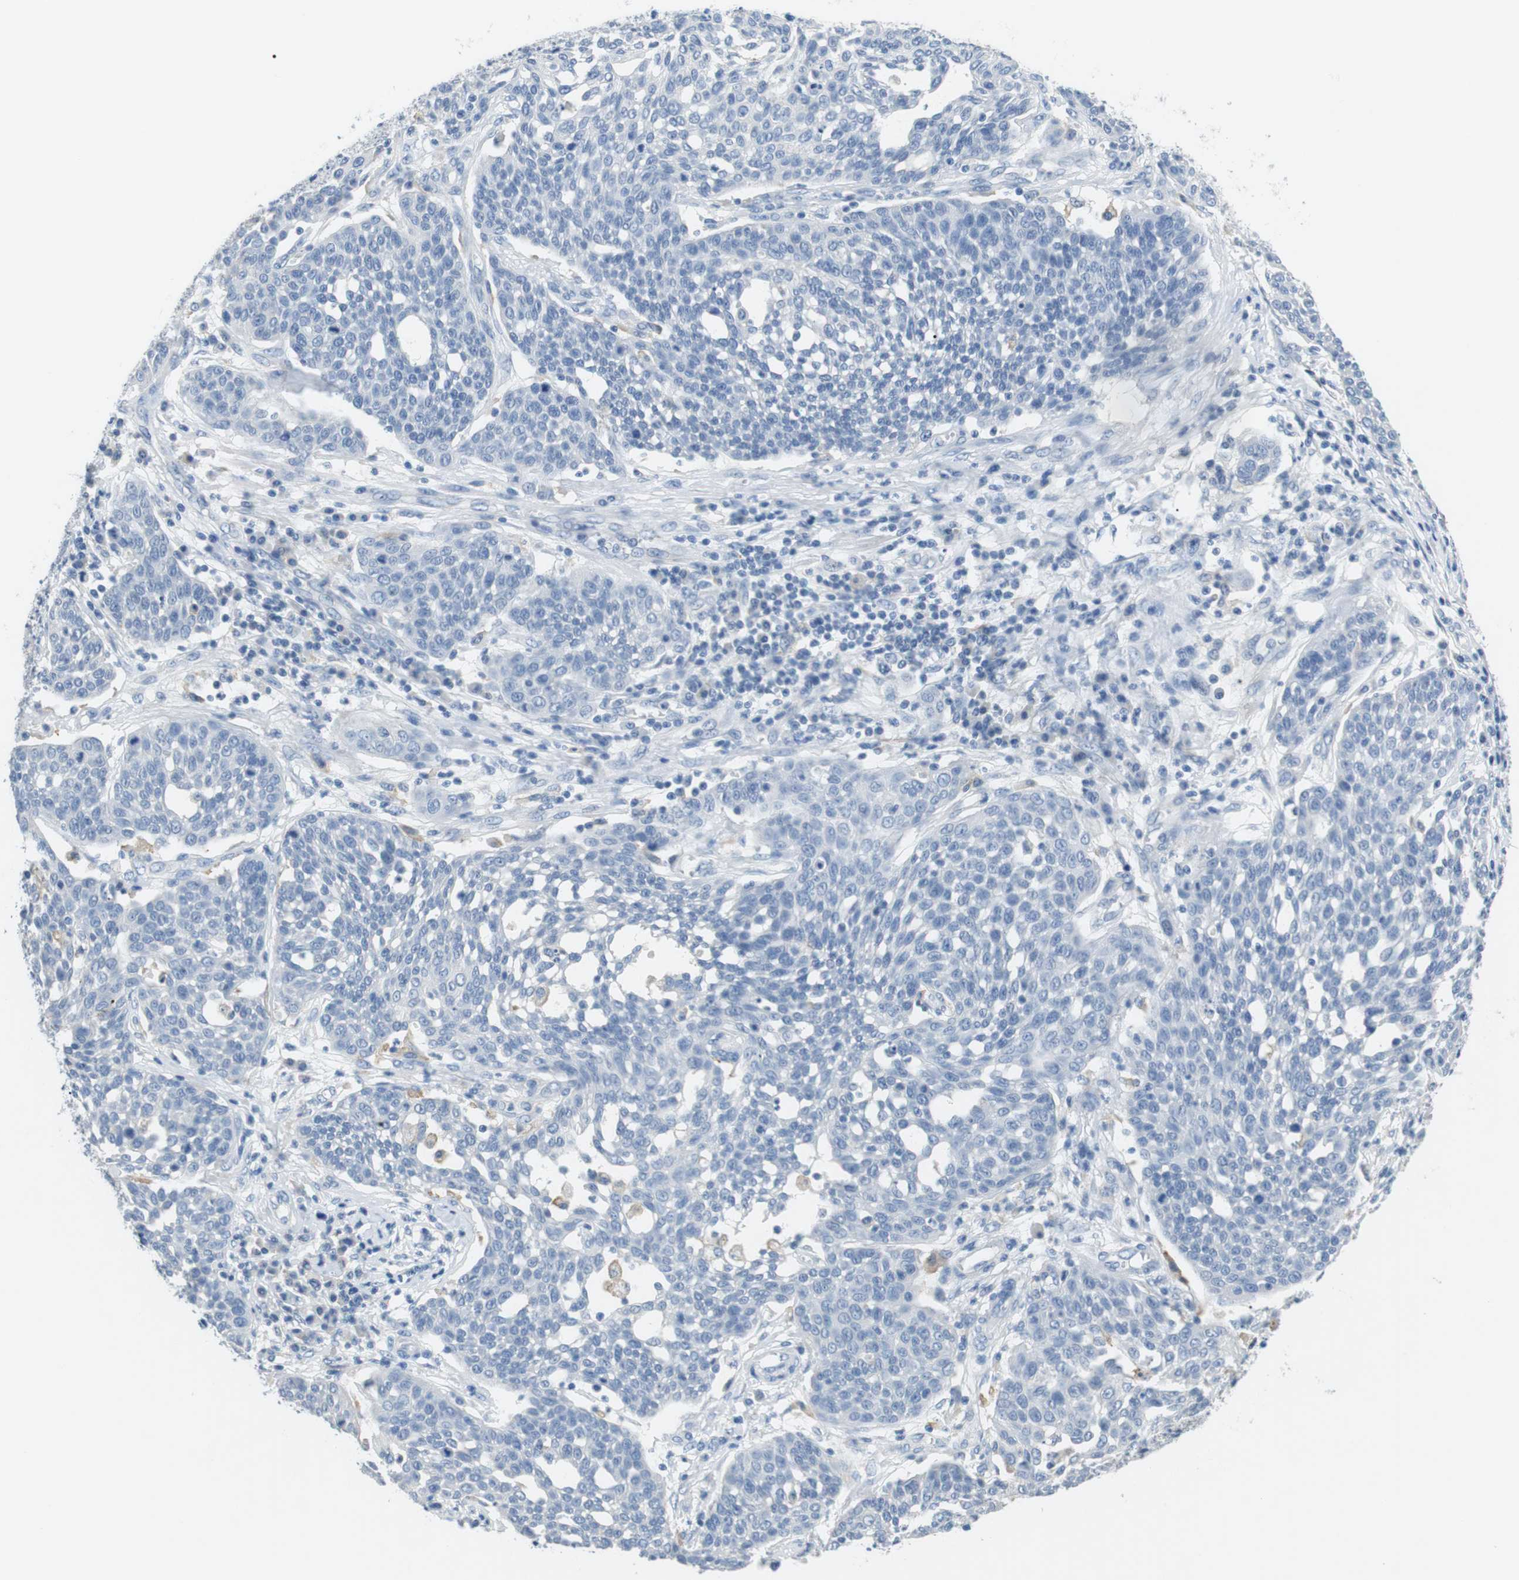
{"staining": {"intensity": "negative", "quantity": "none", "location": "none"}, "tissue": "cervical cancer", "cell_type": "Tumor cells", "image_type": "cancer", "snomed": [{"axis": "morphology", "description": "Squamous cell carcinoma, NOS"}, {"axis": "topography", "description": "Cervix"}], "caption": "IHC of human cervical cancer (squamous cell carcinoma) exhibits no staining in tumor cells. (Brightfield microscopy of DAB immunohistochemistry (IHC) at high magnification).", "gene": "FCGRT", "patient": {"sex": "female", "age": 34}}